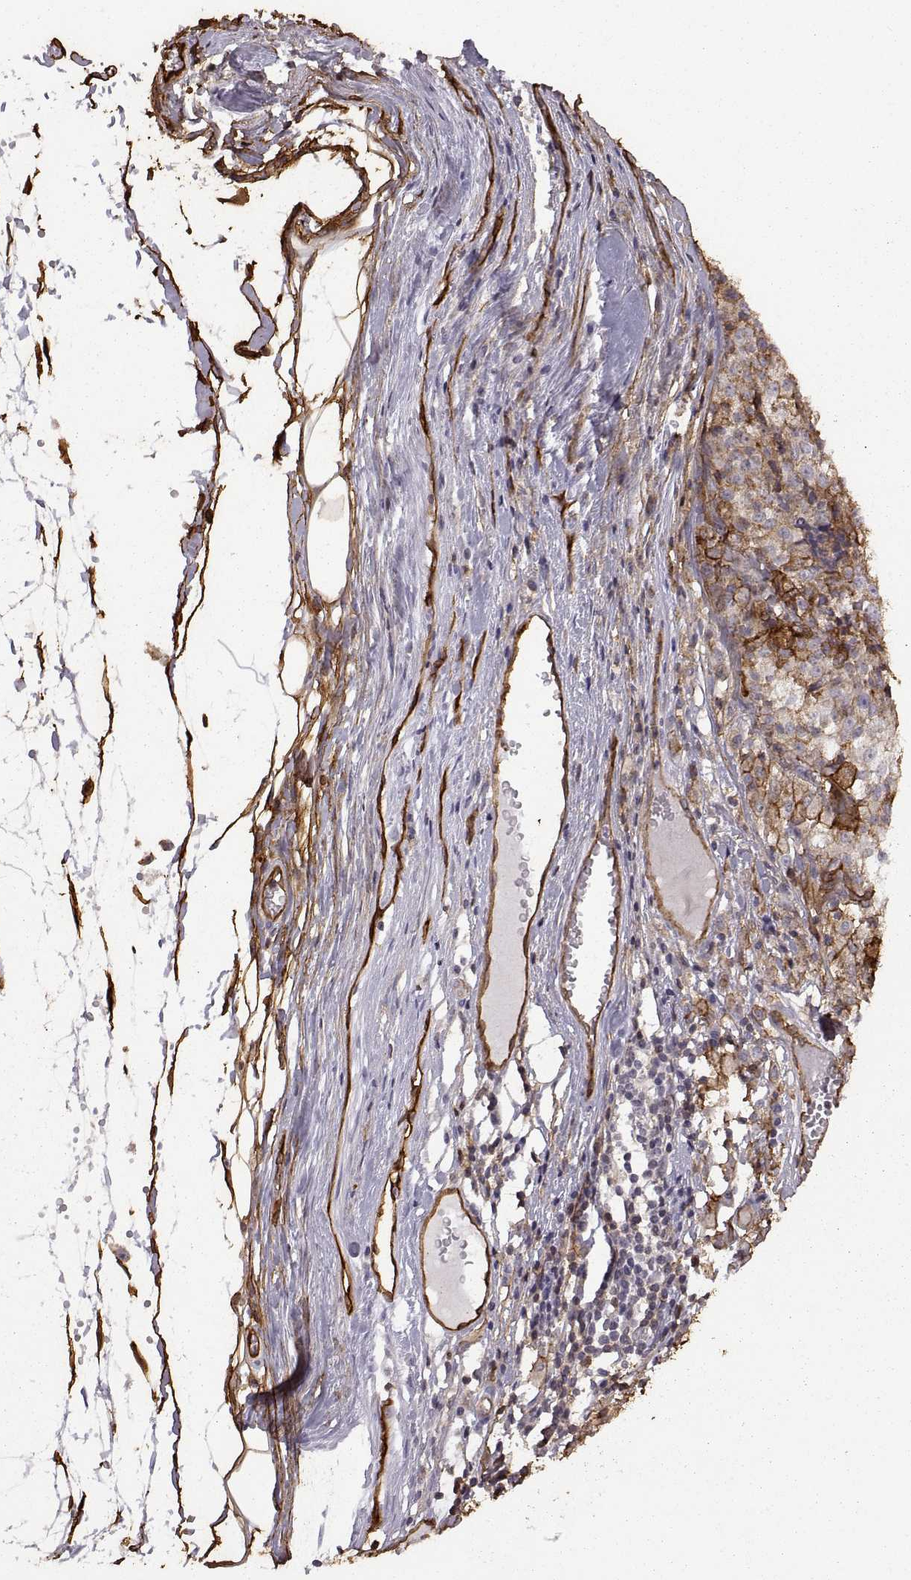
{"staining": {"intensity": "weak", "quantity": ">75%", "location": "cytoplasmic/membranous"}, "tissue": "melanoma", "cell_type": "Tumor cells", "image_type": "cancer", "snomed": [{"axis": "morphology", "description": "Malignant melanoma, Metastatic site"}, {"axis": "topography", "description": "Lymph node"}], "caption": "This histopathology image demonstrates malignant melanoma (metastatic site) stained with immunohistochemistry to label a protein in brown. The cytoplasmic/membranous of tumor cells show weak positivity for the protein. Nuclei are counter-stained blue.", "gene": "S100A10", "patient": {"sex": "female", "age": 64}}